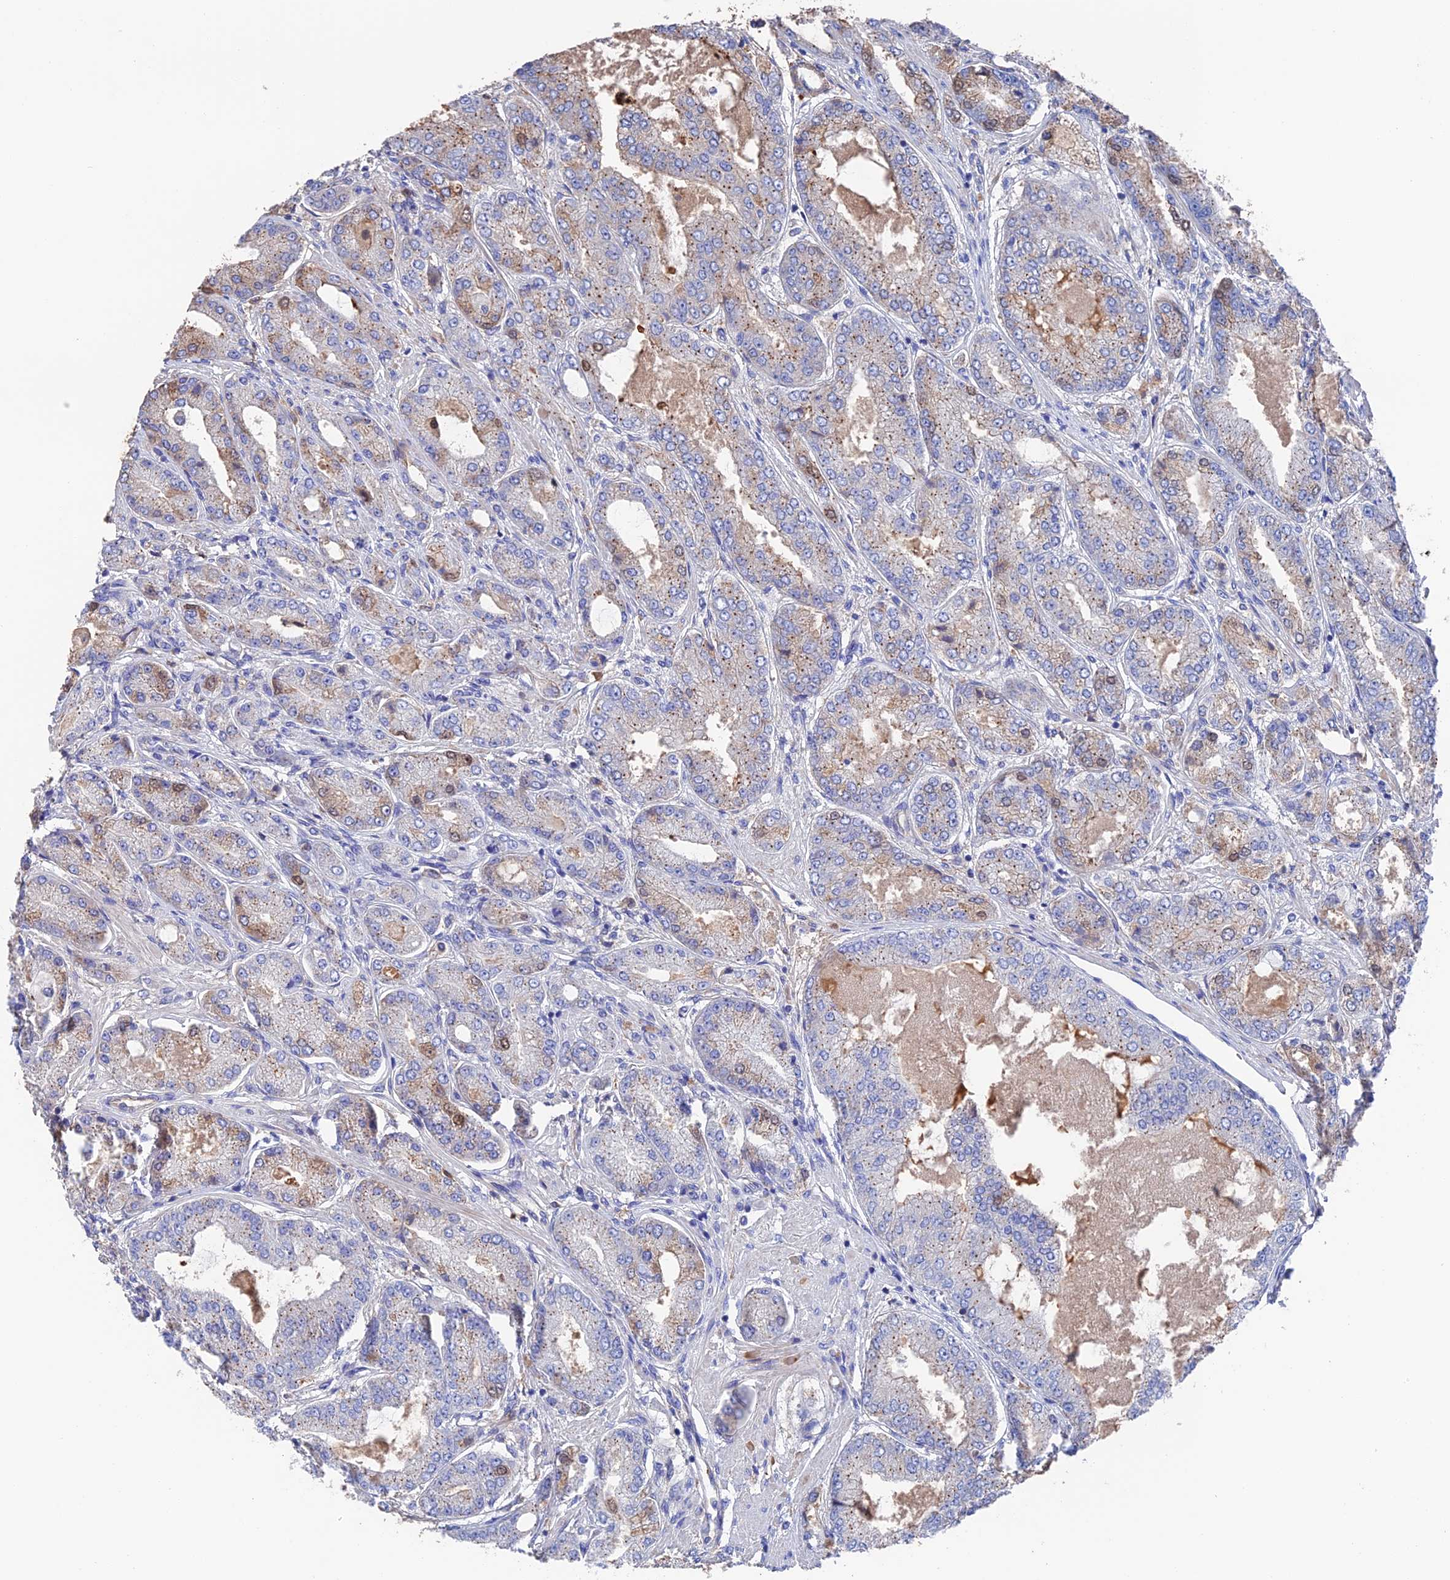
{"staining": {"intensity": "moderate", "quantity": "25%-75%", "location": "cytoplasmic/membranous"}, "tissue": "prostate cancer", "cell_type": "Tumor cells", "image_type": "cancer", "snomed": [{"axis": "morphology", "description": "Adenocarcinoma, High grade"}, {"axis": "topography", "description": "Prostate"}], "caption": "An image showing moderate cytoplasmic/membranous staining in approximately 25%-75% of tumor cells in prostate cancer (high-grade adenocarcinoma), as visualized by brown immunohistochemical staining.", "gene": "HPF1", "patient": {"sex": "male", "age": 71}}